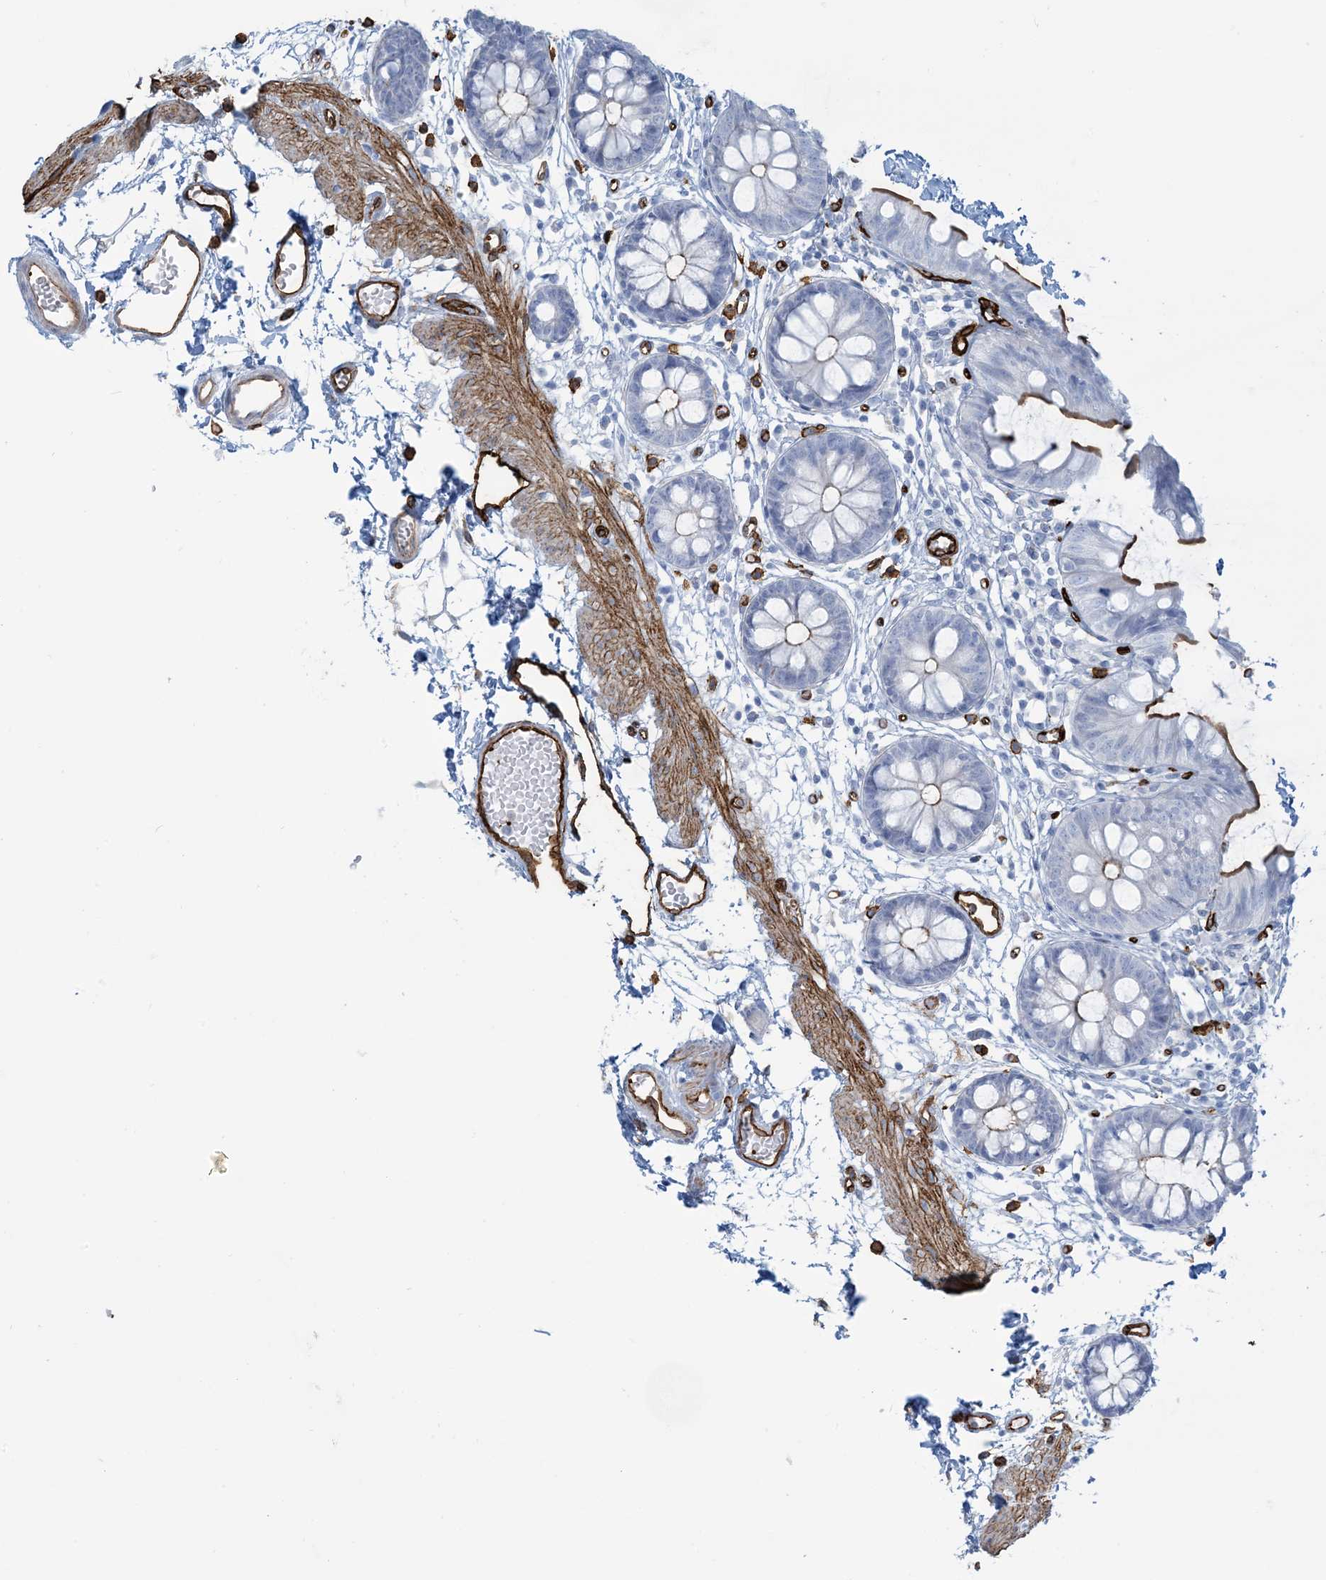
{"staining": {"intensity": "strong", "quantity": ">75%", "location": "cytoplasmic/membranous"}, "tissue": "colon", "cell_type": "Endothelial cells", "image_type": "normal", "snomed": [{"axis": "morphology", "description": "Normal tissue, NOS"}, {"axis": "topography", "description": "Colon"}], "caption": "A high amount of strong cytoplasmic/membranous positivity is seen in approximately >75% of endothelial cells in unremarkable colon.", "gene": "EPS8L3", "patient": {"sex": "male", "age": 56}}